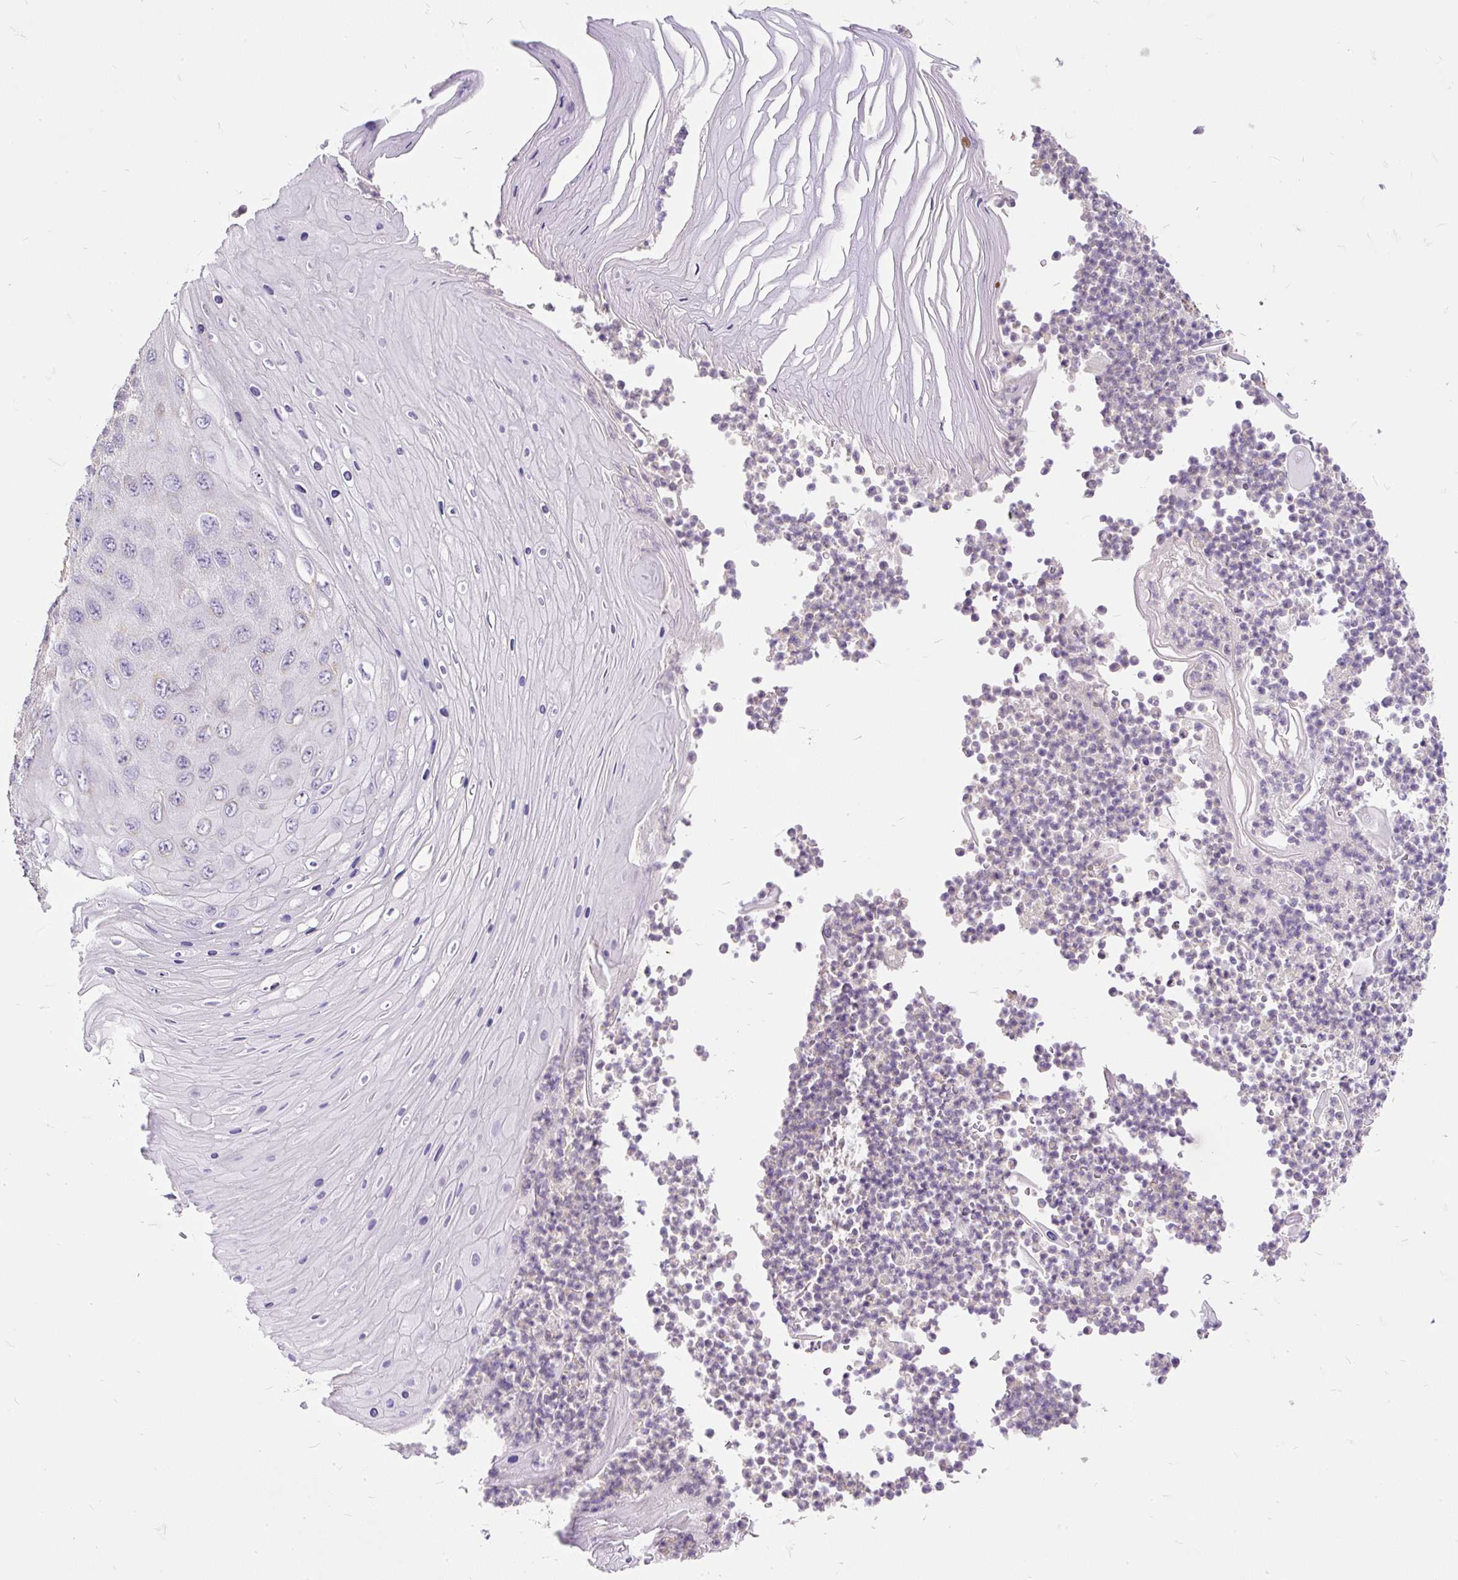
{"staining": {"intensity": "negative", "quantity": "none", "location": "none"}, "tissue": "skin cancer", "cell_type": "Tumor cells", "image_type": "cancer", "snomed": [{"axis": "morphology", "description": "Squamous cell carcinoma, NOS"}, {"axis": "topography", "description": "Skin"}], "caption": "This is an IHC histopathology image of skin squamous cell carcinoma. There is no staining in tumor cells.", "gene": "GBX1", "patient": {"sex": "female", "age": 88}}